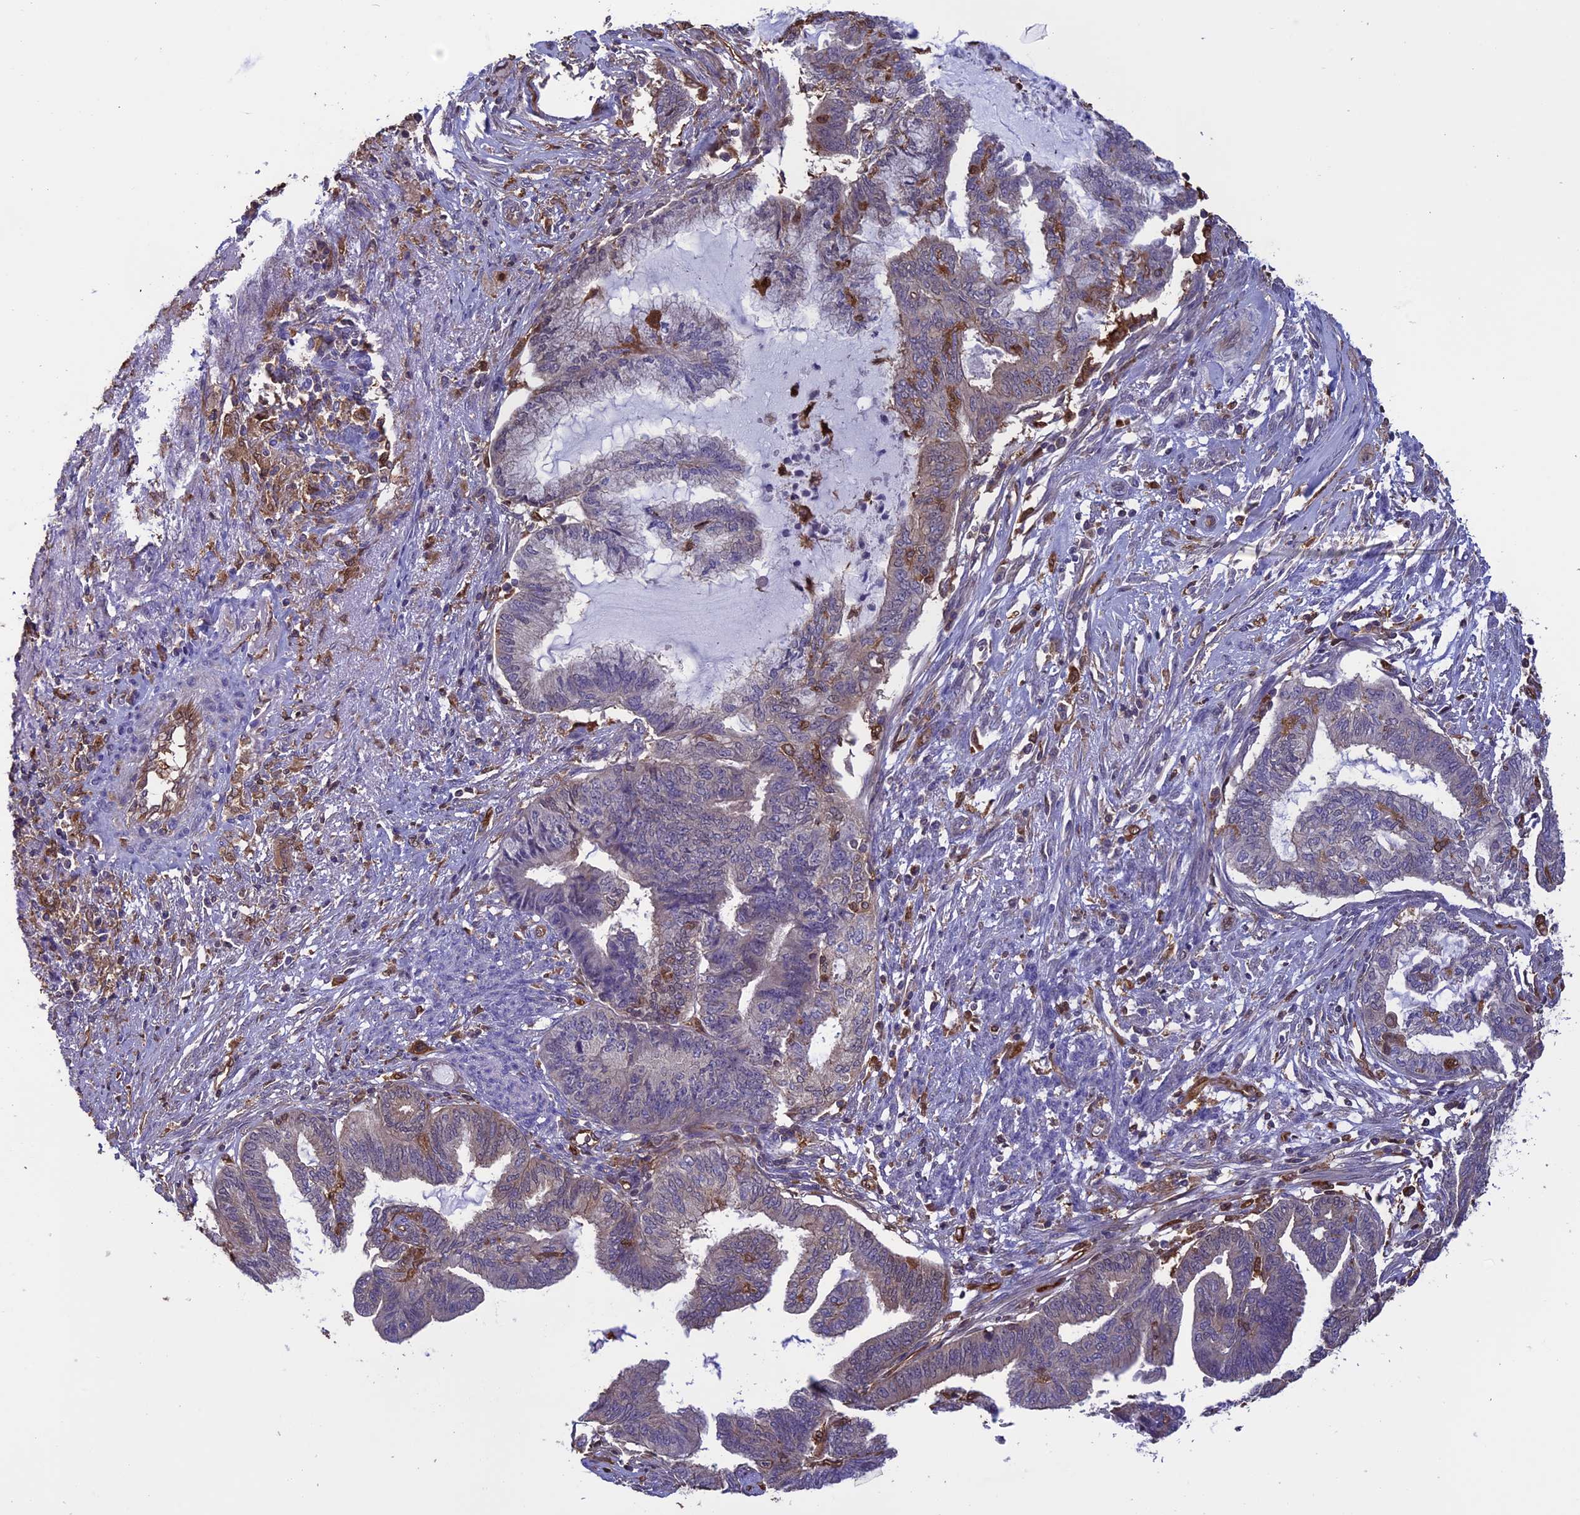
{"staining": {"intensity": "weak", "quantity": "<25%", "location": "cytoplasmic/membranous"}, "tissue": "endometrial cancer", "cell_type": "Tumor cells", "image_type": "cancer", "snomed": [{"axis": "morphology", "description": "Adenocarcinoma, NOS"}, {"axis": "topography", "description": "Endometrium"}], "caption": "The IHC histopathology image has no significant positivity in tumor cells of endometrial adenocarcinoma tissue.", "gene": "ARHGAP18", "patient": {"sex": "female", "age": 86}}